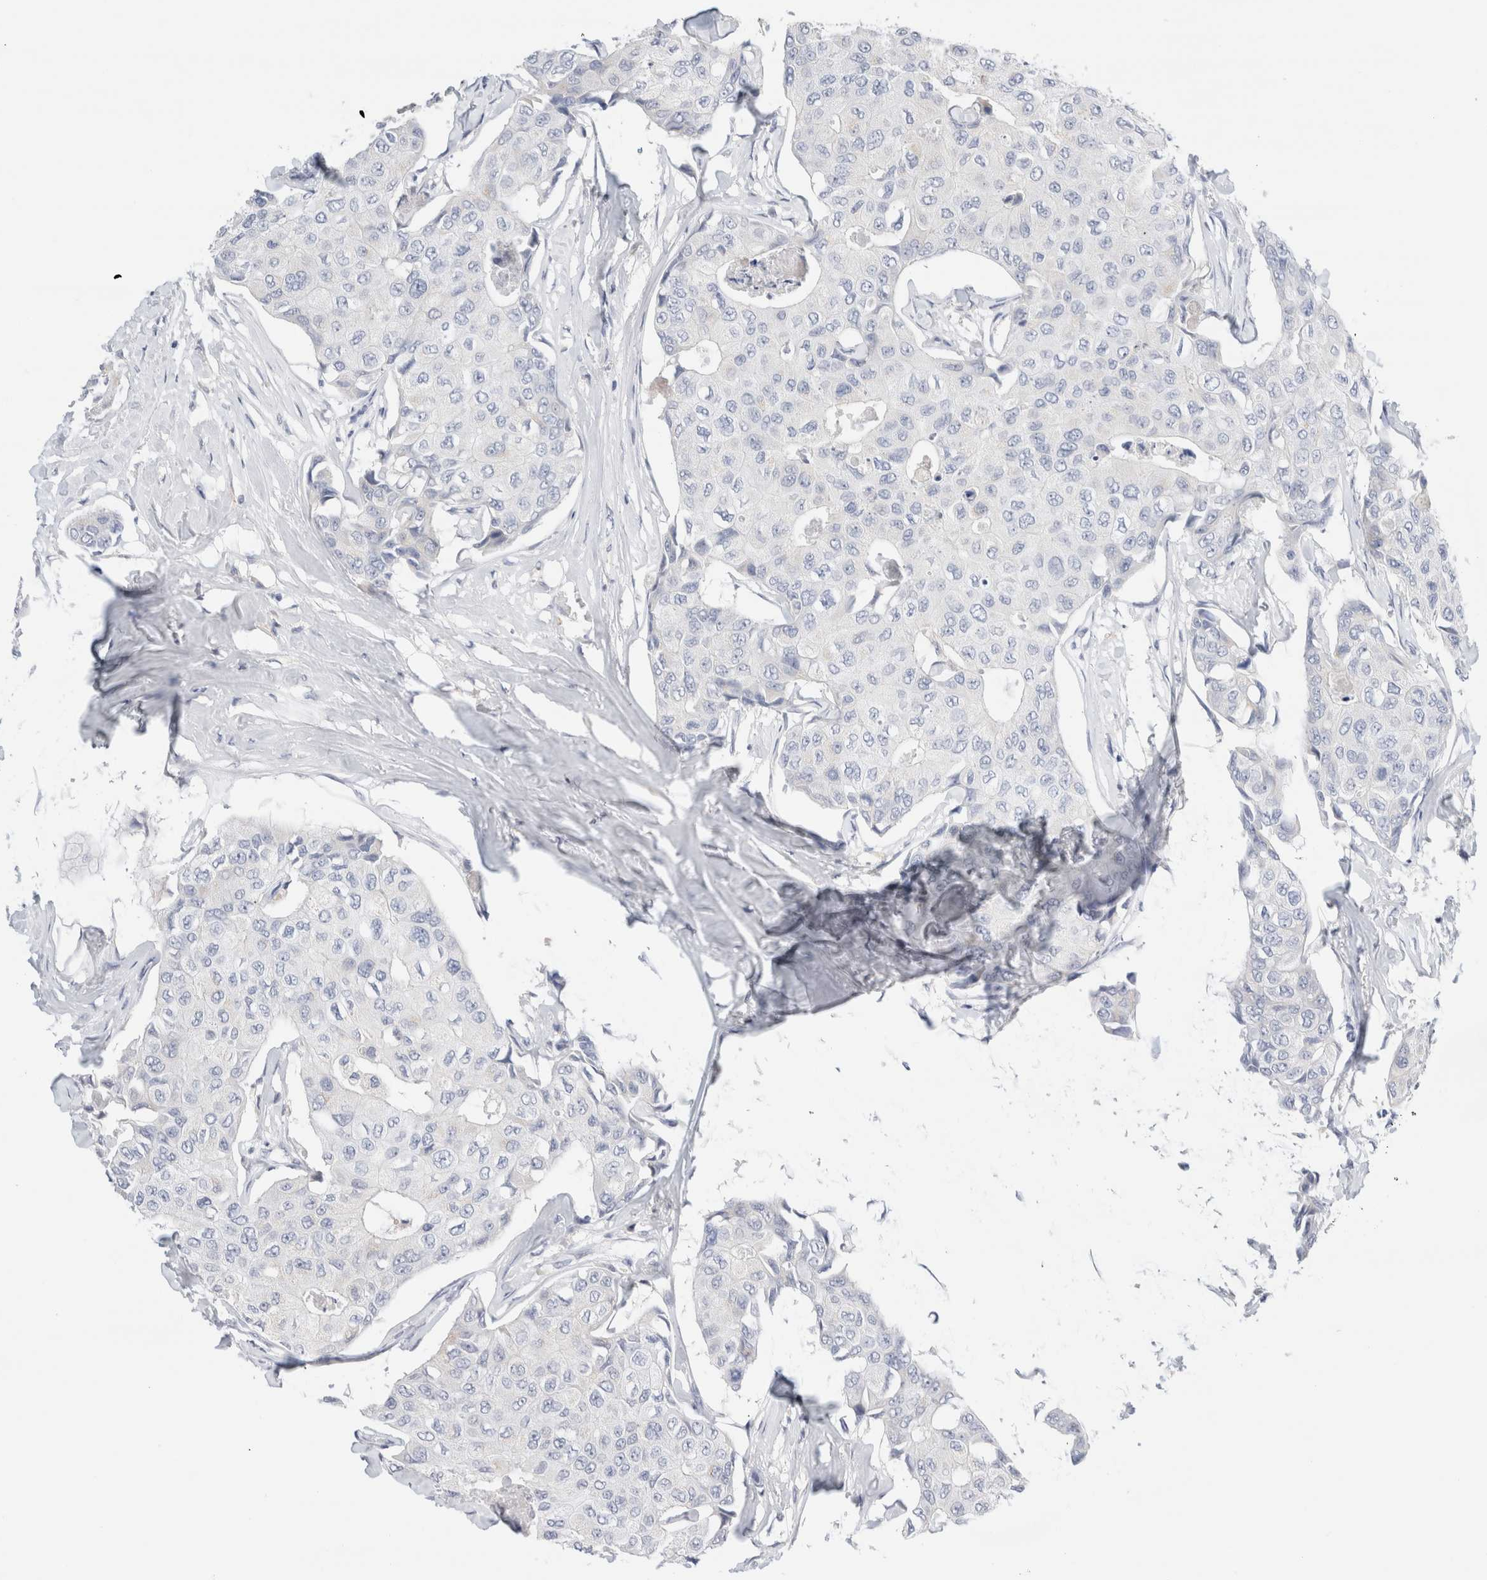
{"staining": {"intensity": "negative", "quantity": "none", "location": "none"}, "tissue": "breast cancer", "cell_type": "Tumor cells", "image_type": "cancer", "snomed": [{"axis": "morphology", "description": "Duct carcinoma"}, {"axis": "topography", "description": "Breast"}], "caption": "IHC histopathology image of neoplastic tissue: human infiltrating ductal carcinoma (breast) stained with DAB displays no significant protein positivity in tumor cells.", "gene": "ADAM30", "patient": {"sex": "female", "age": 80}}